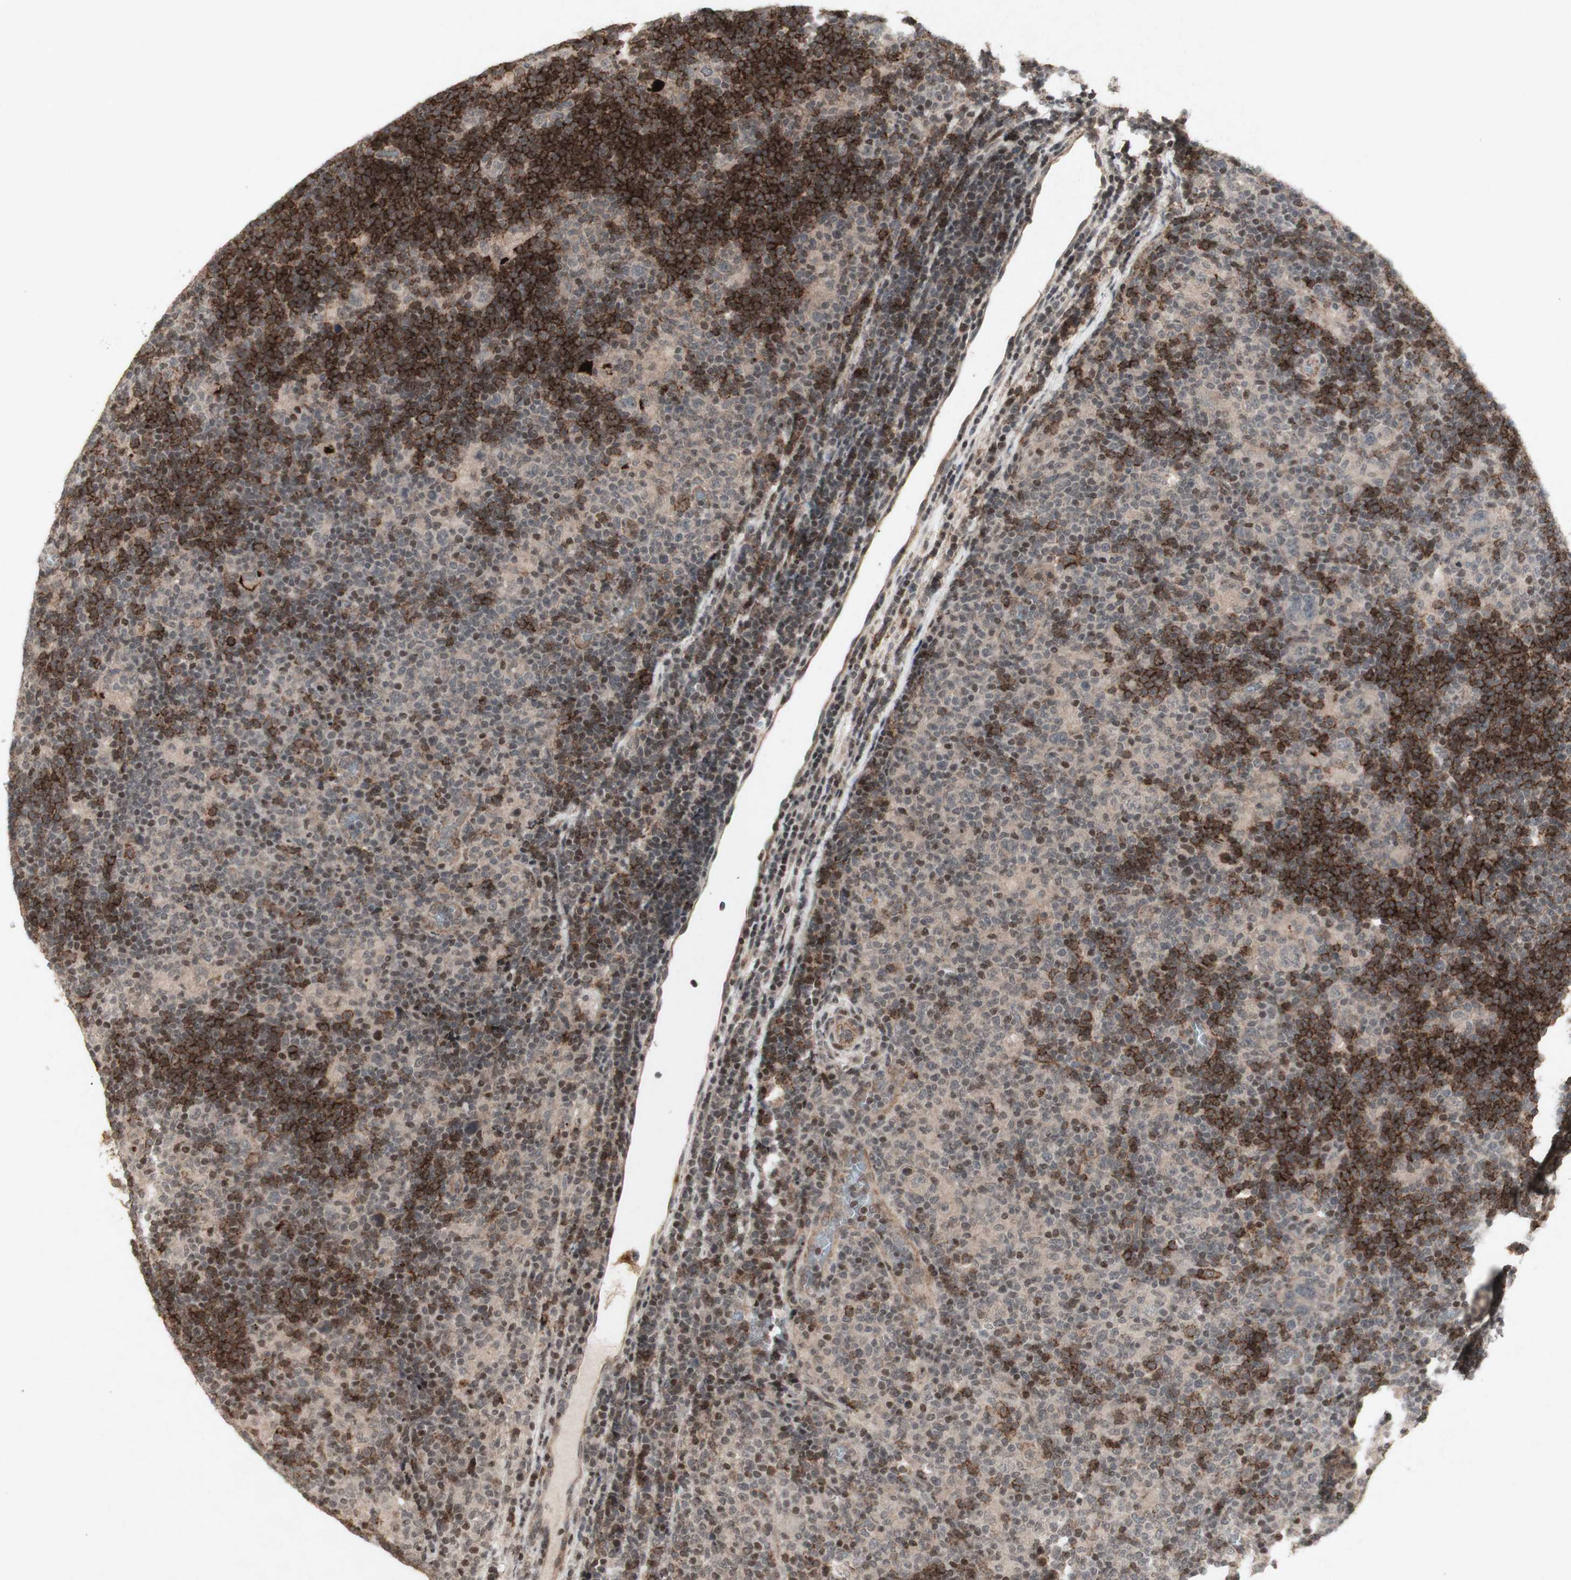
{"staining": {"intensity": "weak", "quantity": ">75%", "location": "cytoplasmic/membranous"}, "tissue": "lymphoma", "cell_type": "Tumor cells", "image_type": "cancer", "snomed": [{"axis": "morphology", "description": "Hodgkin's disease, NOS"}, {"axis": "topography", "description": "Lymph node"}], "caption": "Protein staining of lymphoma tissue displays weak cytoplasmic/membranous positivity in approximately >75% of tumor cells. The staining was performed using DAB to visualize the protein expression in brown, while the nuclei were stained in blue with hematoxylin (Magnification: 20x).", "gene": "PLXNA1", "patient": {"sex": "female", "age": 57}}